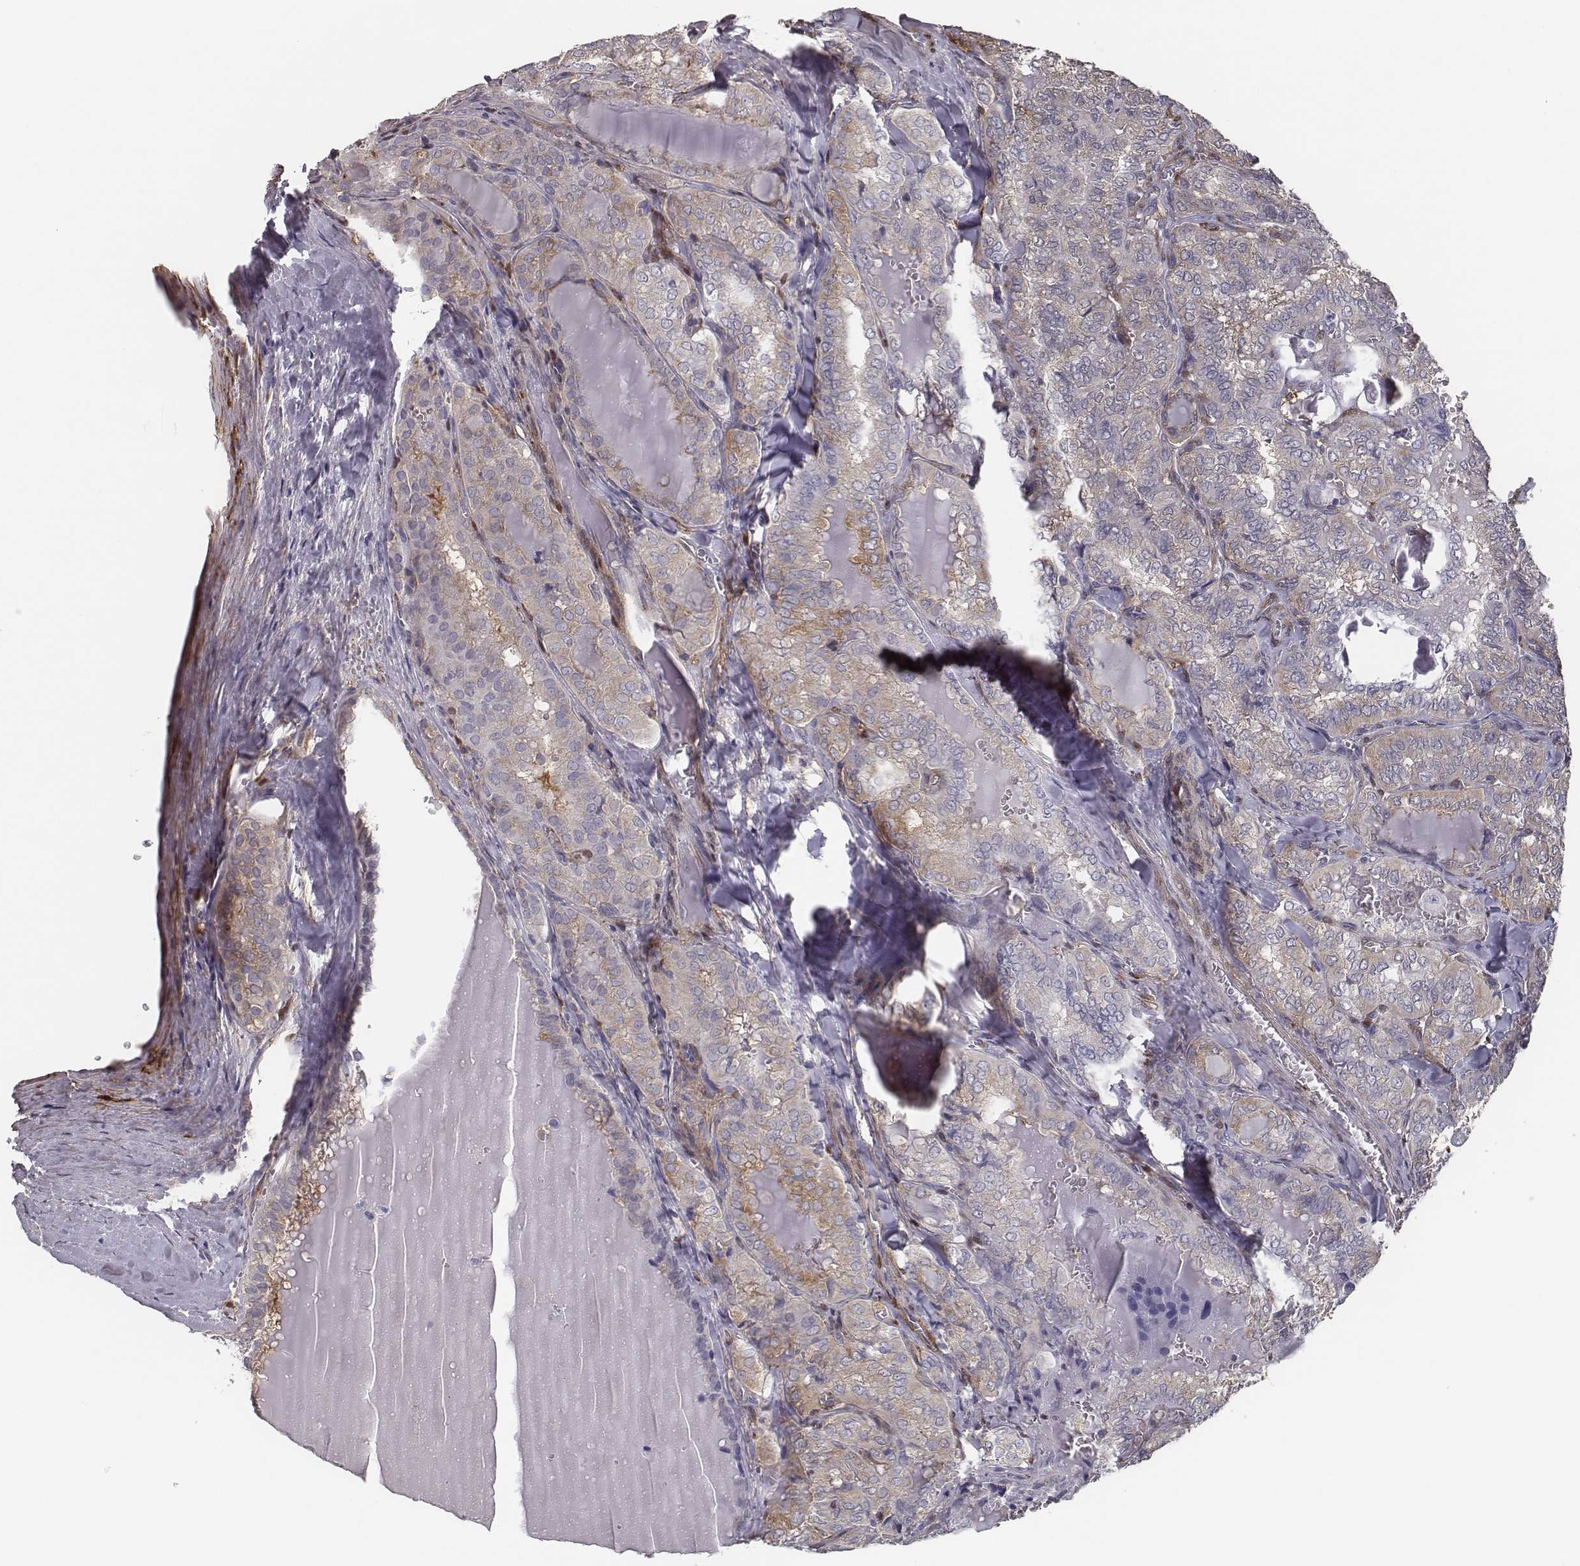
{"staining": {"intensity": "weak", "quantity": "25%-75%", "location": "cytoplasmic/membranous"}, "tissue": "thyroid cancer", "cell_type": "Tumor cells", "image_type": "cancer", "snomed": [{"axis": "morphology", "description": "Papillary adenocarcinoma, NOS"}, {"axis": "topography", "description": "Thyroid gland"}], "caption": "A micrograph of human thyroid papillary adenocarcinoma stained for a protein demonstrates weak cytoplasmic/membranous brown staining in tumor cells.", "gene": "ISYNA1", "patient": {"sex": "female", "age": 41}}